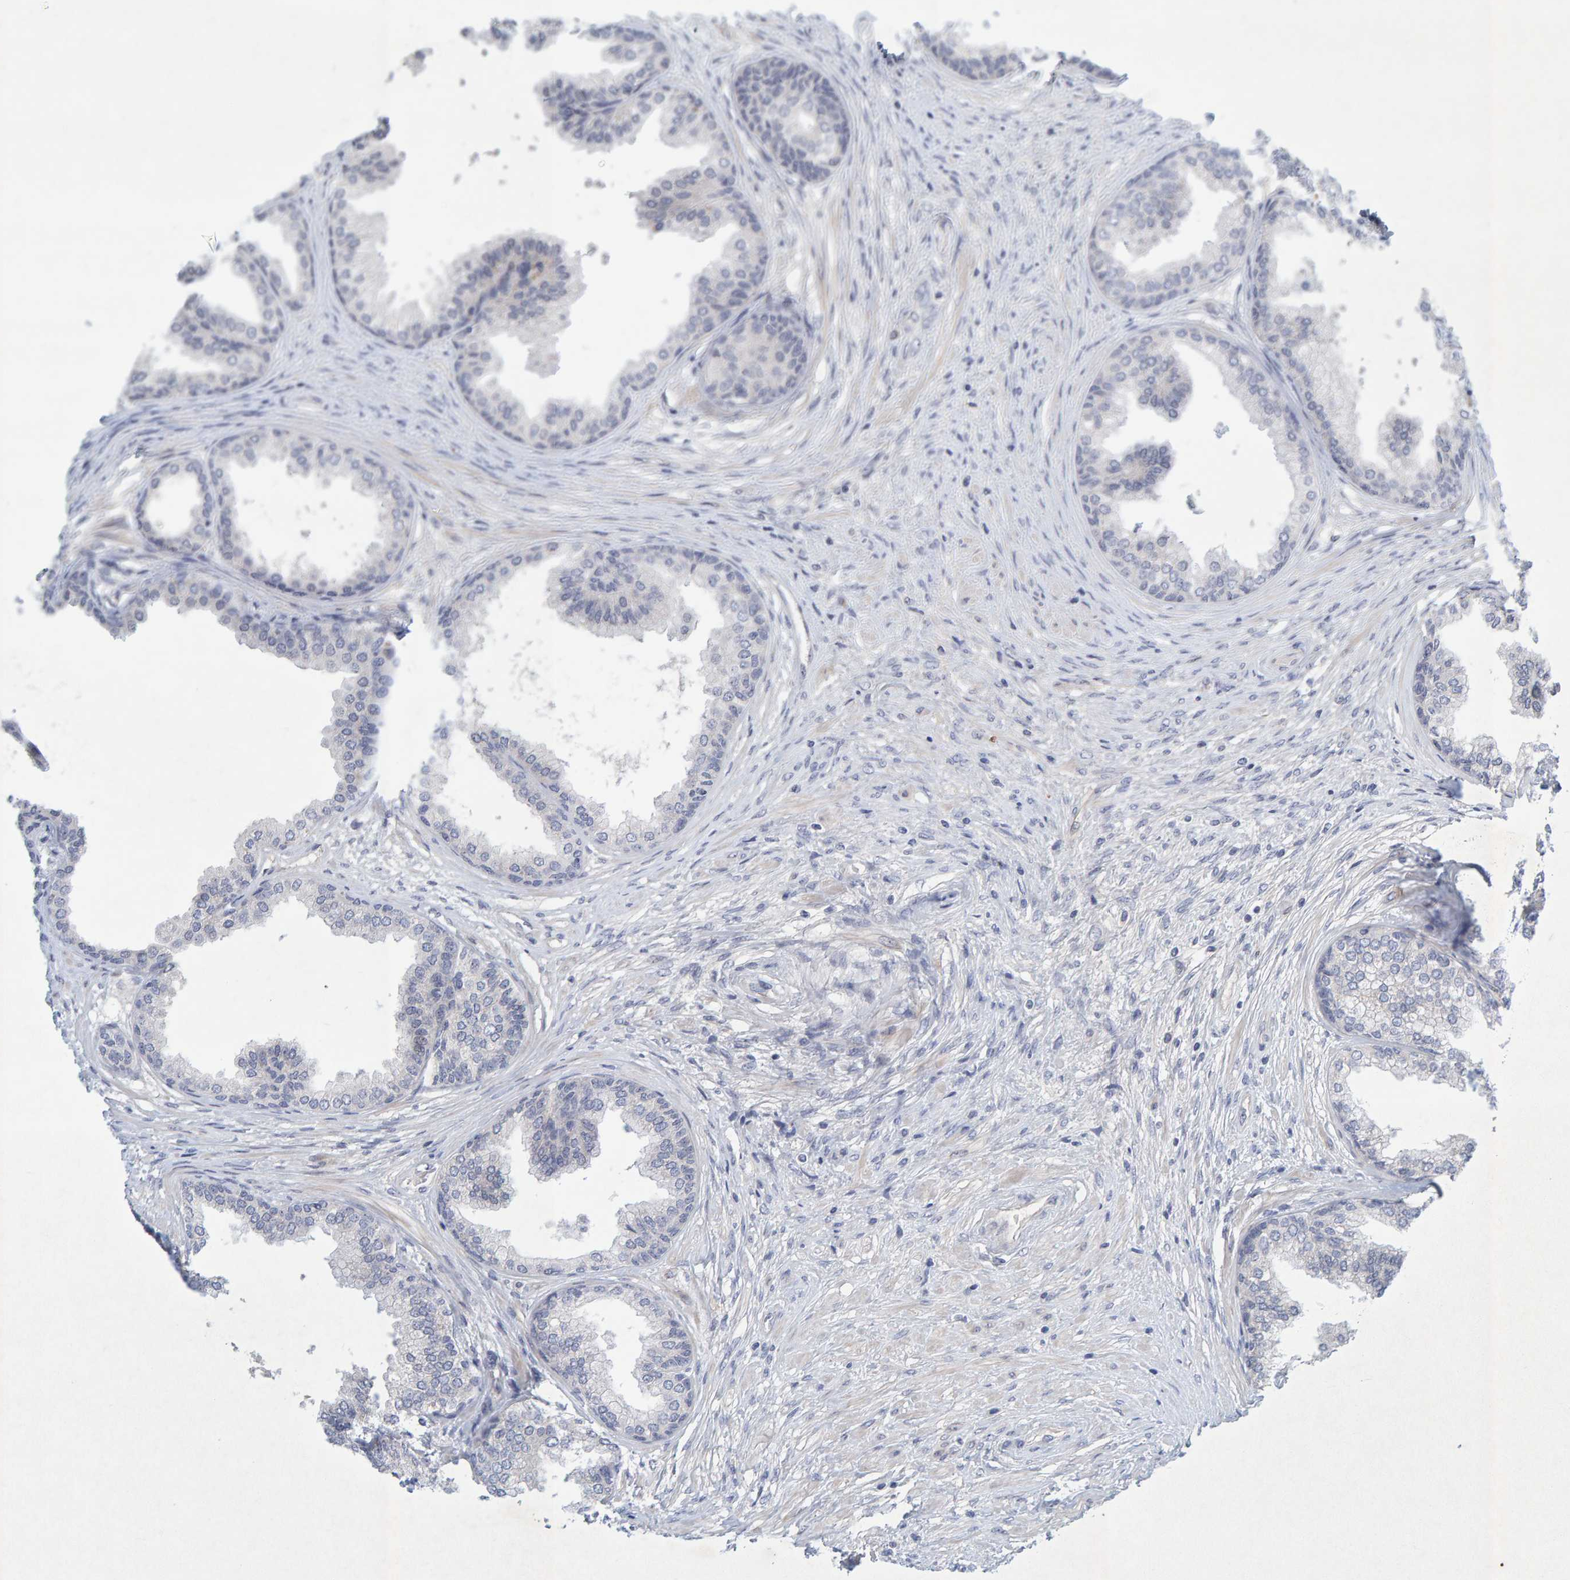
{"staining": {"intensity": "negative", "quantity": "none", "location": "none"}, "tissue": "prostate", "cell_type": "Glandular cells", "image_type": "normal", "snomed": [{"axis": "morphology", "description": "Normal tissue, NOS"}, {"axis": "topography", "description": "Prostate"}], "caption": "The immunohistochemistry photomicrograph has no significant staining in glandular cells of prostate.", "gene": "ZNF77", "patient": {"sex": "male", "age": 76}}